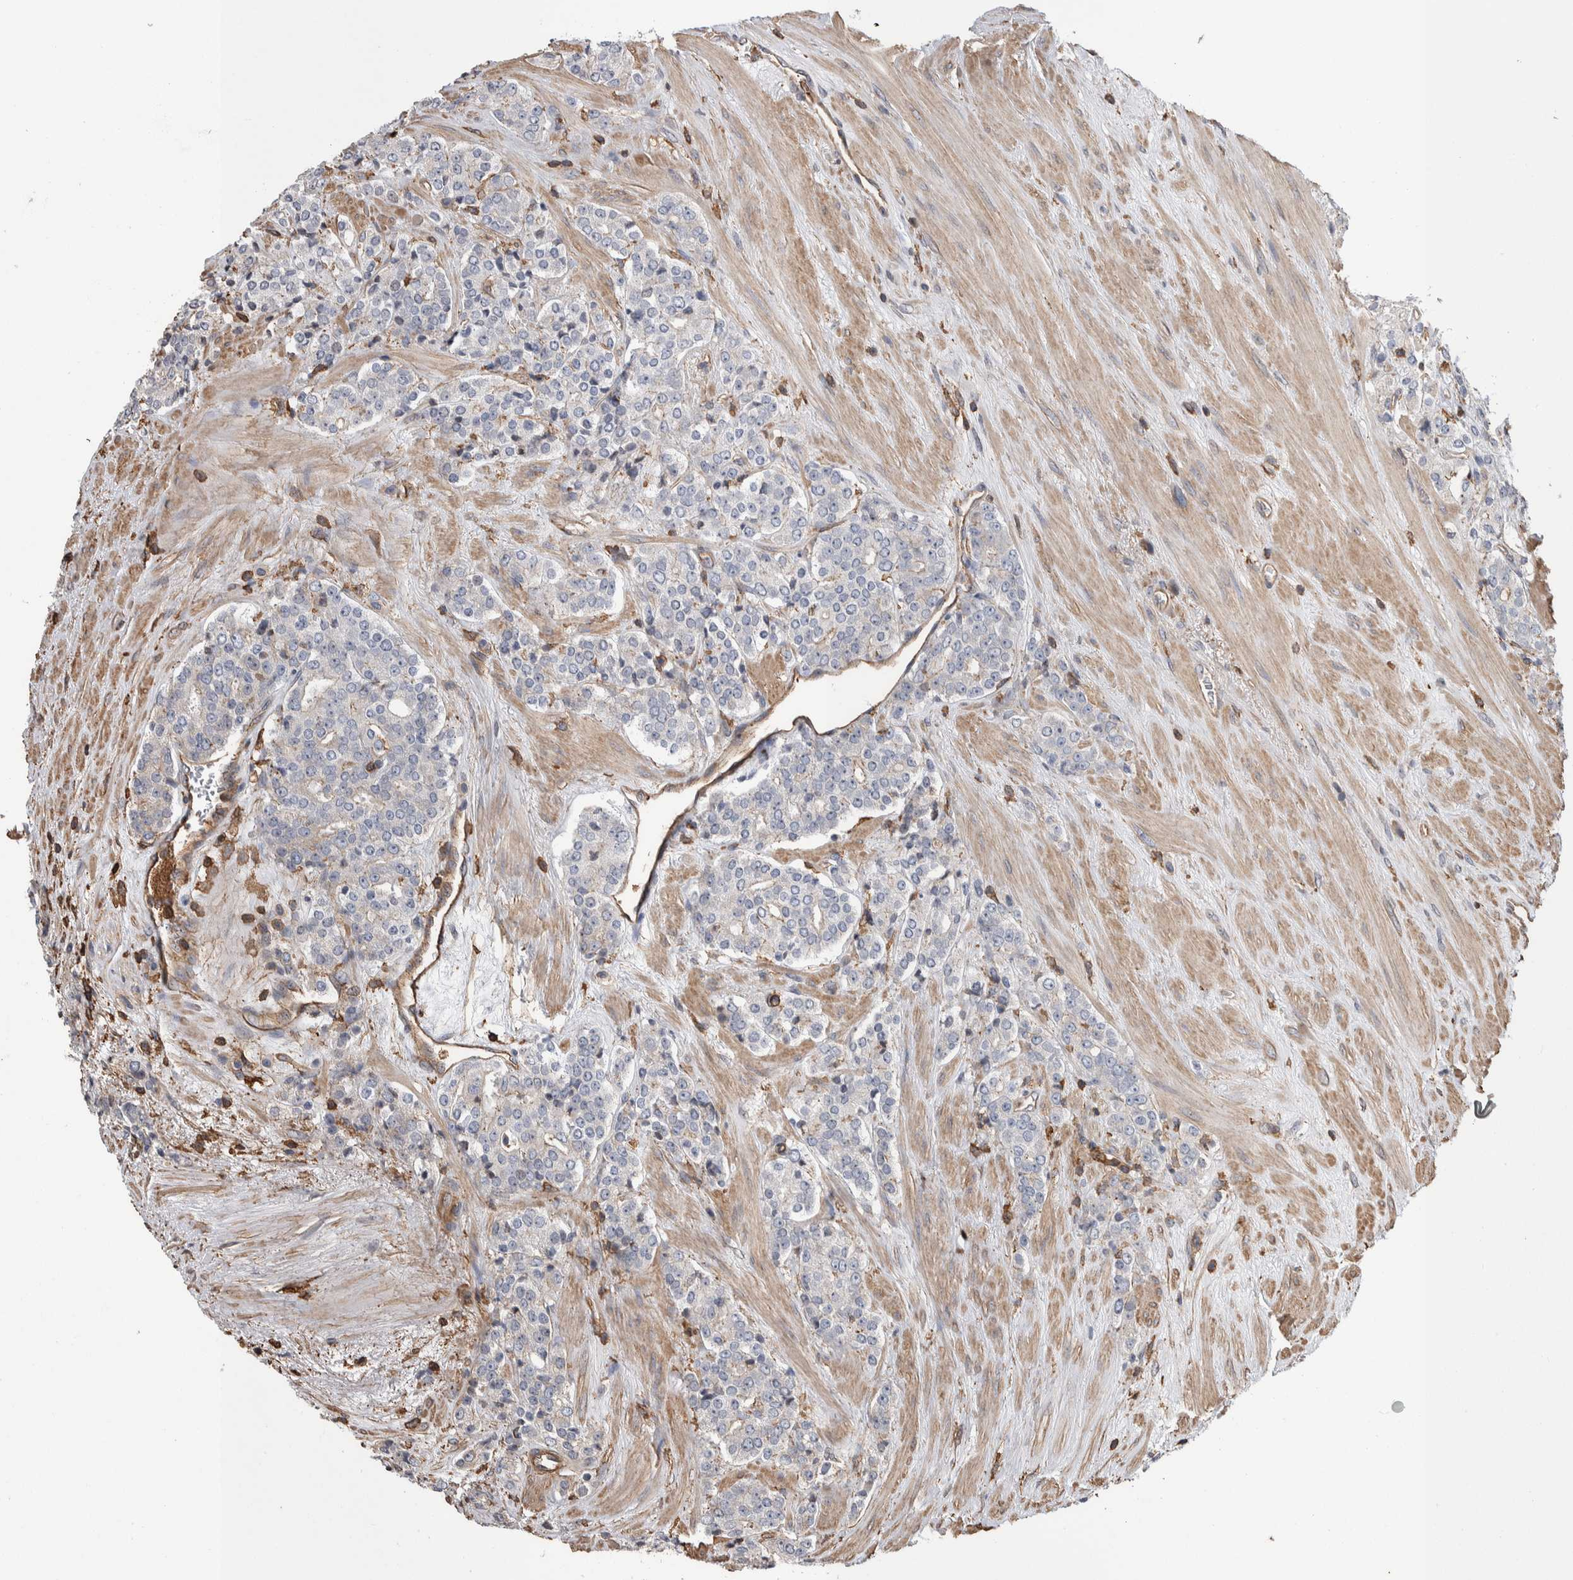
{"staining": {"intensity": "weak", "quantity": "<25%", "location": "cytoplasmic/membranous"}, "tissue": "prostate cancer", "cell_type": "Tumor cells", "image_type": "cancer", "snomed": [{"axis": "morphology", "description": "Adenocarcinoma, High grade"}, {"axis": "topography", "description": "Prostate"}], "caption": "IHC micrograph of human high-grade adenocarcinoma (prostate) stained for a protein (brown), which exhibits no staining in tumor cells.", "gene": "ENPP2", "patient": {"sex": "male", "age": 71}}